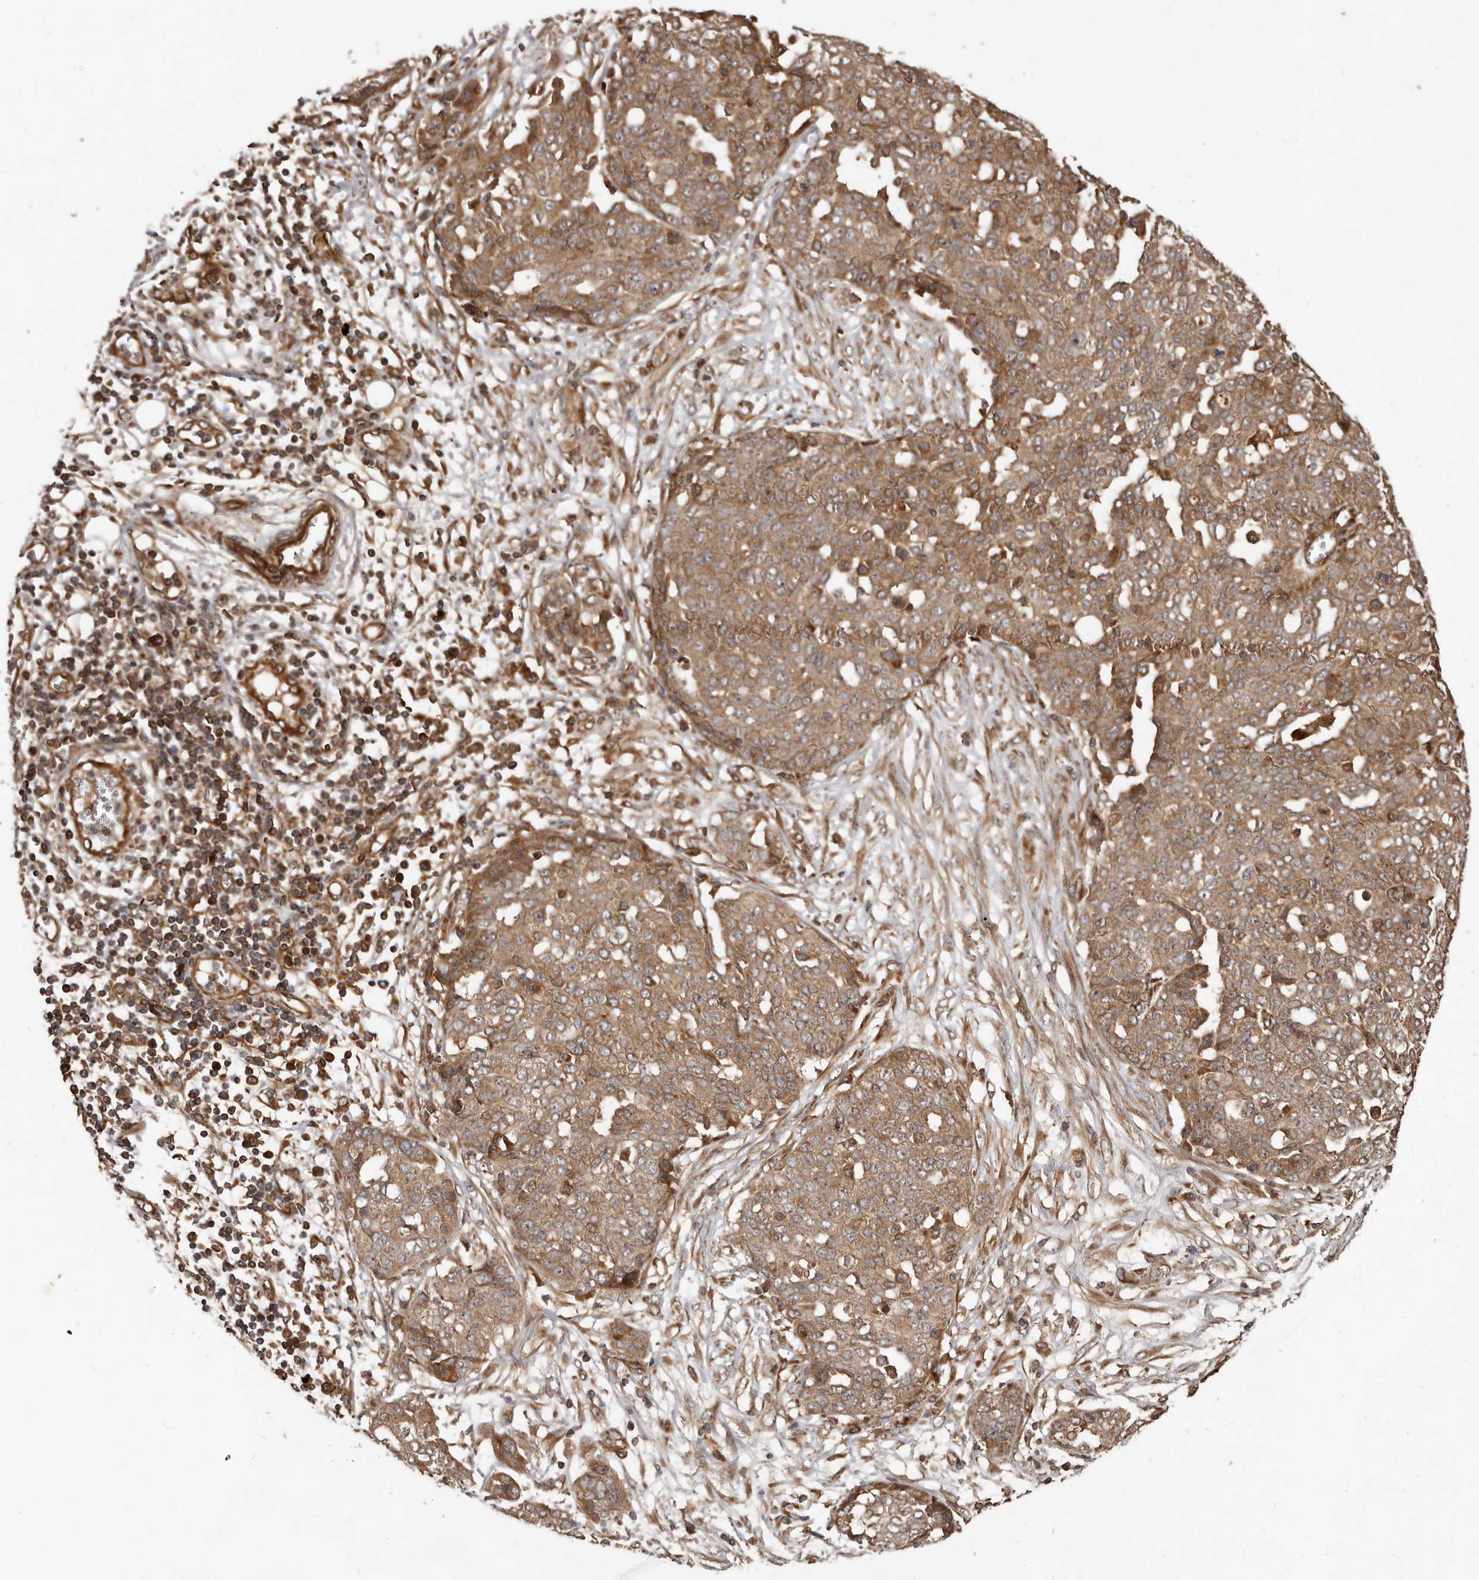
{"staining": {"intensity": "weak", "quantity": ">75%", "location": "cytoplasmic/membranous"}, "tissue": "ovarian cancer", "cell_type": "Tumor cells", "image_type": "cancer", "snomed": [{"axis": "morphology", "description": "Cystadenocarcinoma, serous, NOS"}, {"axis": "topography", "description": "Soft tissue"}, {"axis": "topography", "description": "Ovary"}], "caption": "DAB (3,3'-diaminobenzidine) immunohistochemical staining of human ovarian cancer (serous cystadenocarcinoma) shows weak cytoplasmic/membranous protein positivity in approximately >75% of tumor cells.", "gene": "STK36", "patient": {"sex": "female", "age": 57}}